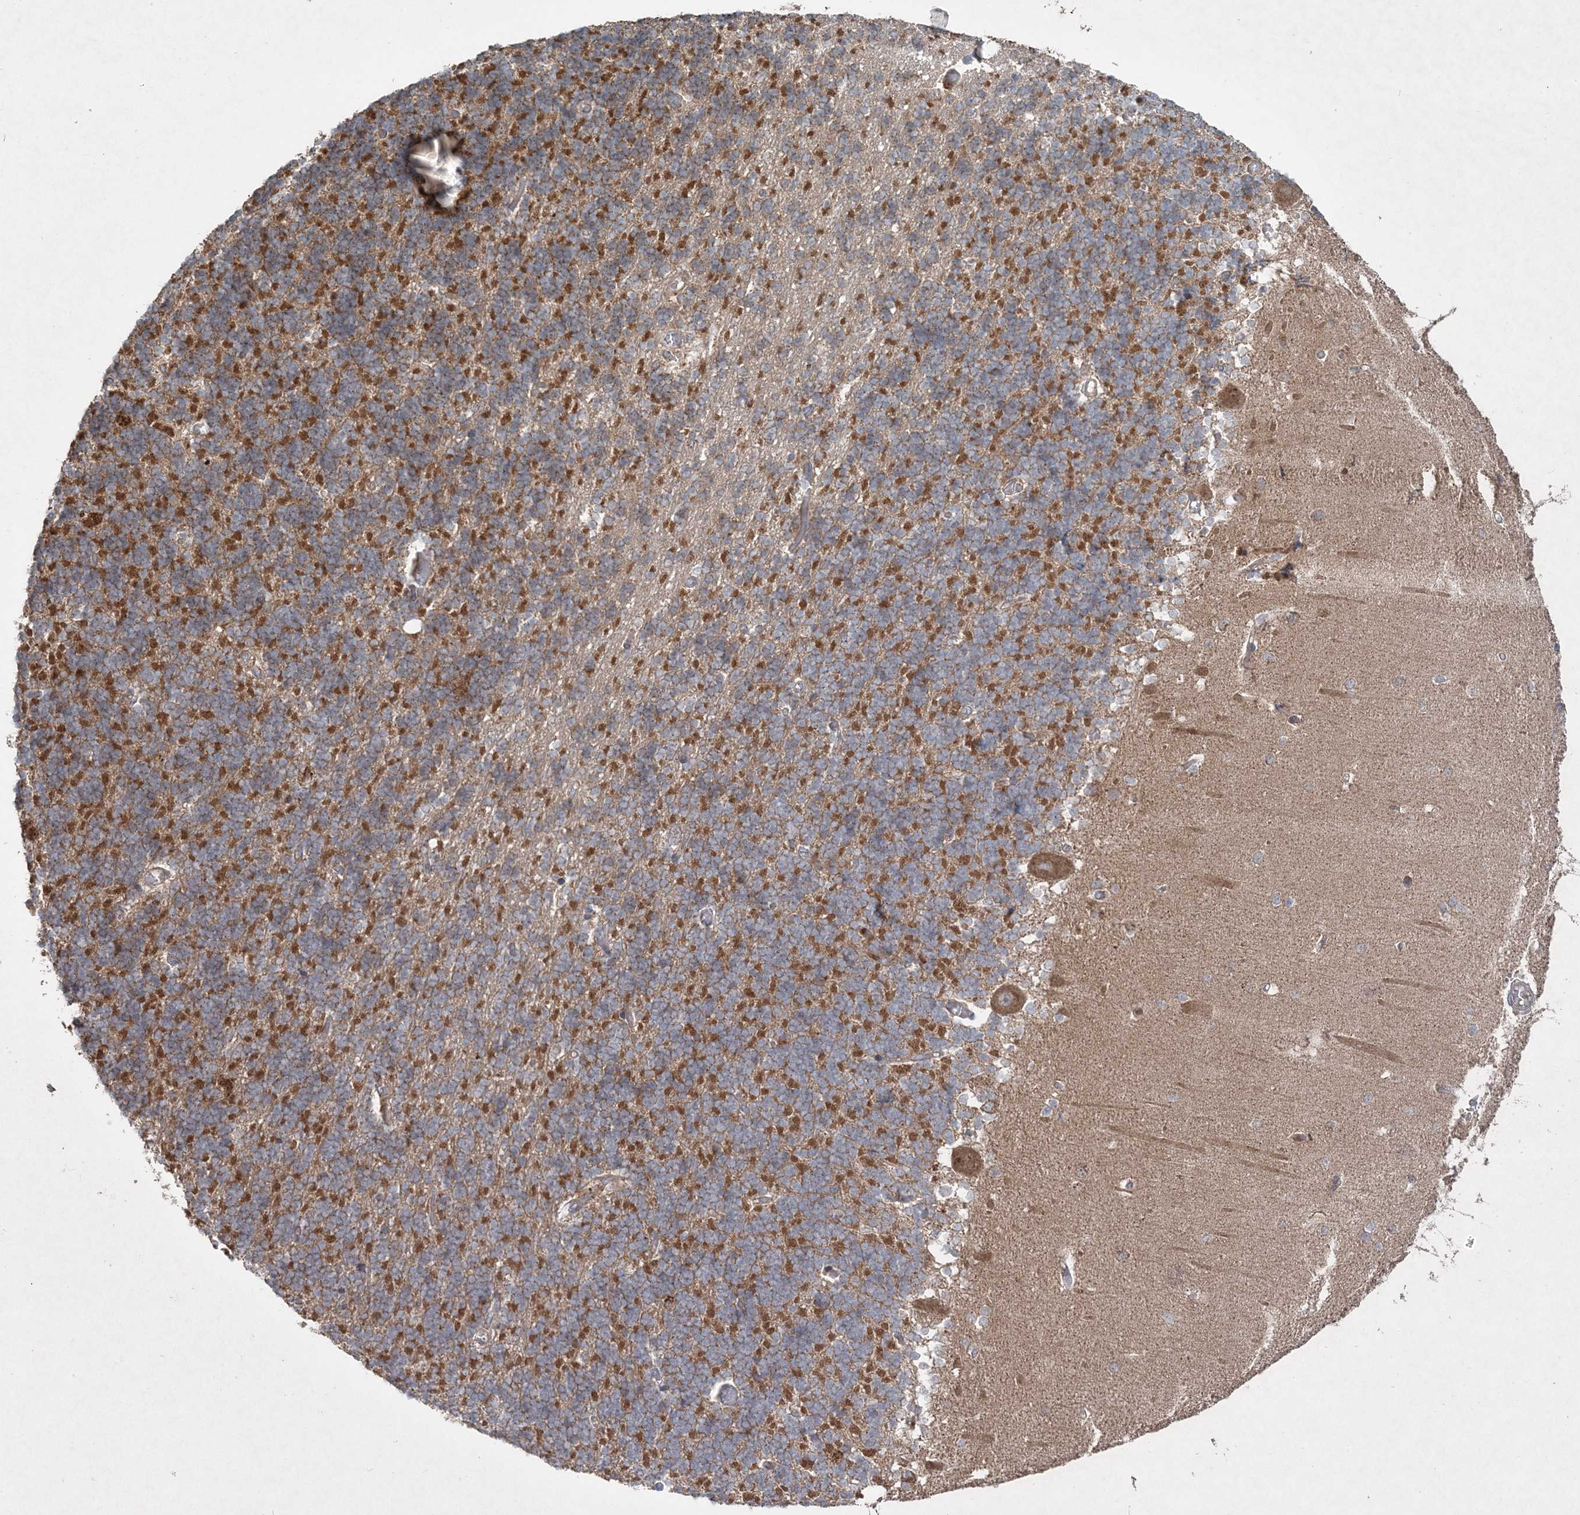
{"staining": {"intensity": "strong", "quantity": "25%-75%", "location": "cytoplasmic/membranous"}, "tissue": "cerebellum", "cell_type": "Cells in granular layer", "image_type": "normal", "snomed": [{"axis": "morphology", "description": "Normal tissue, NOS"}, {"axis": "topography", "description": "Cerebellum"}], "caption": "Immunohistochemistry (IHC) (DAB) staining of normal human cerebellum reveals strong cytoplasmic/membranous protein expression in about 25%-75% of cells in granular layer.", "gene": "LRPPRC", "patient": {"sex": "male", "age": 37}}